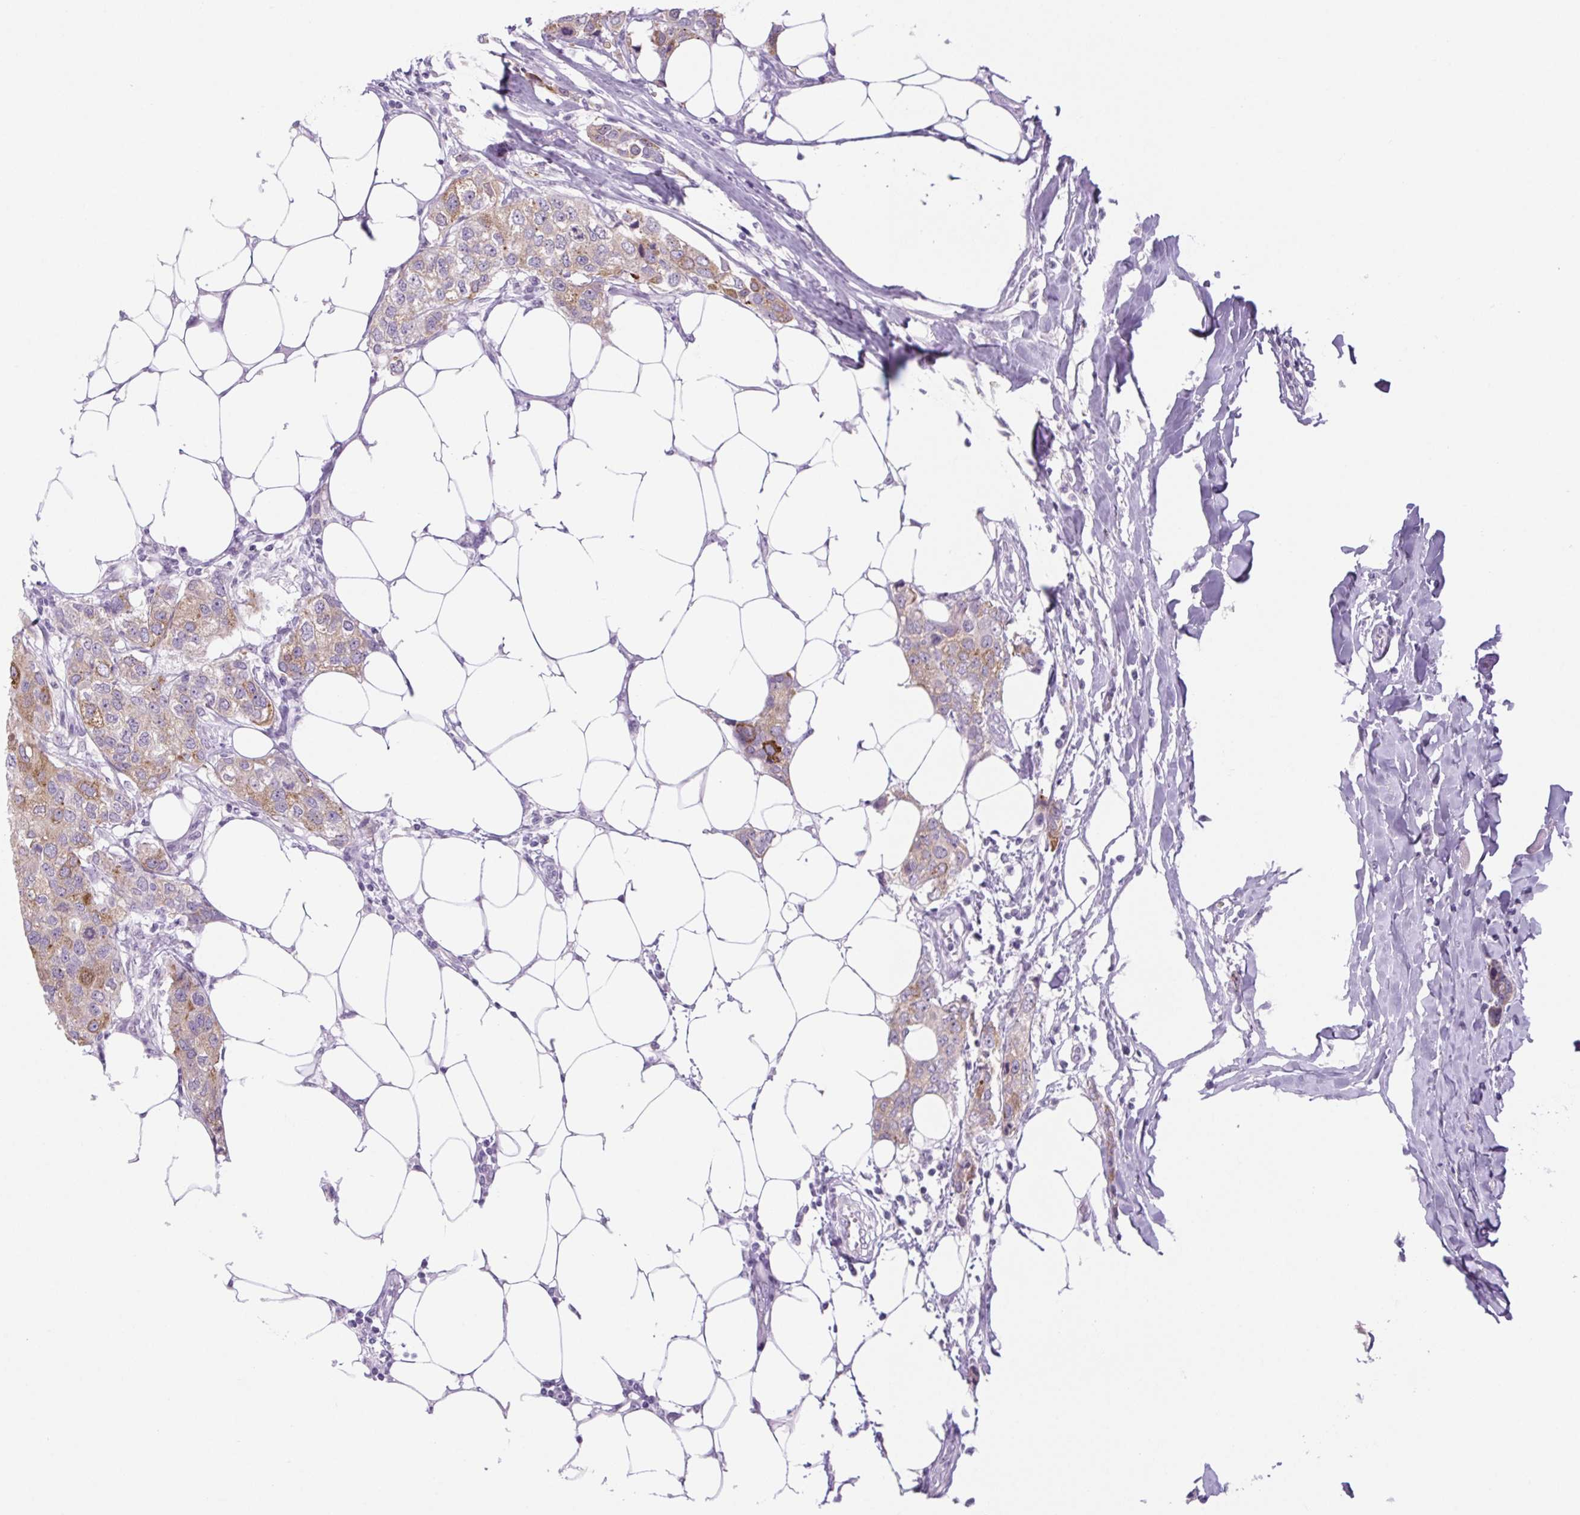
{"staining": {"intensity": "moderate", "quantity": "25%-75%", "location": "cytoplasmic/membranous"}, "tissue": "breast cancer", "cell_type": "Tumor cells", "image_type": "cancer", "snomed": [{"axis": "morphology", "description": "Duct carcinoma"}, {"axis": "topography", "description": "Breast"}], "caption": "A micrograph showing moderate cytoplasmic/membranous staining in approximately 25%-75% of tumor cells in breast cancer, as visualized by brown immunohistochemical staining.", "gene": "BCAS1", "patient": {"sex": "female", "age": 80}}